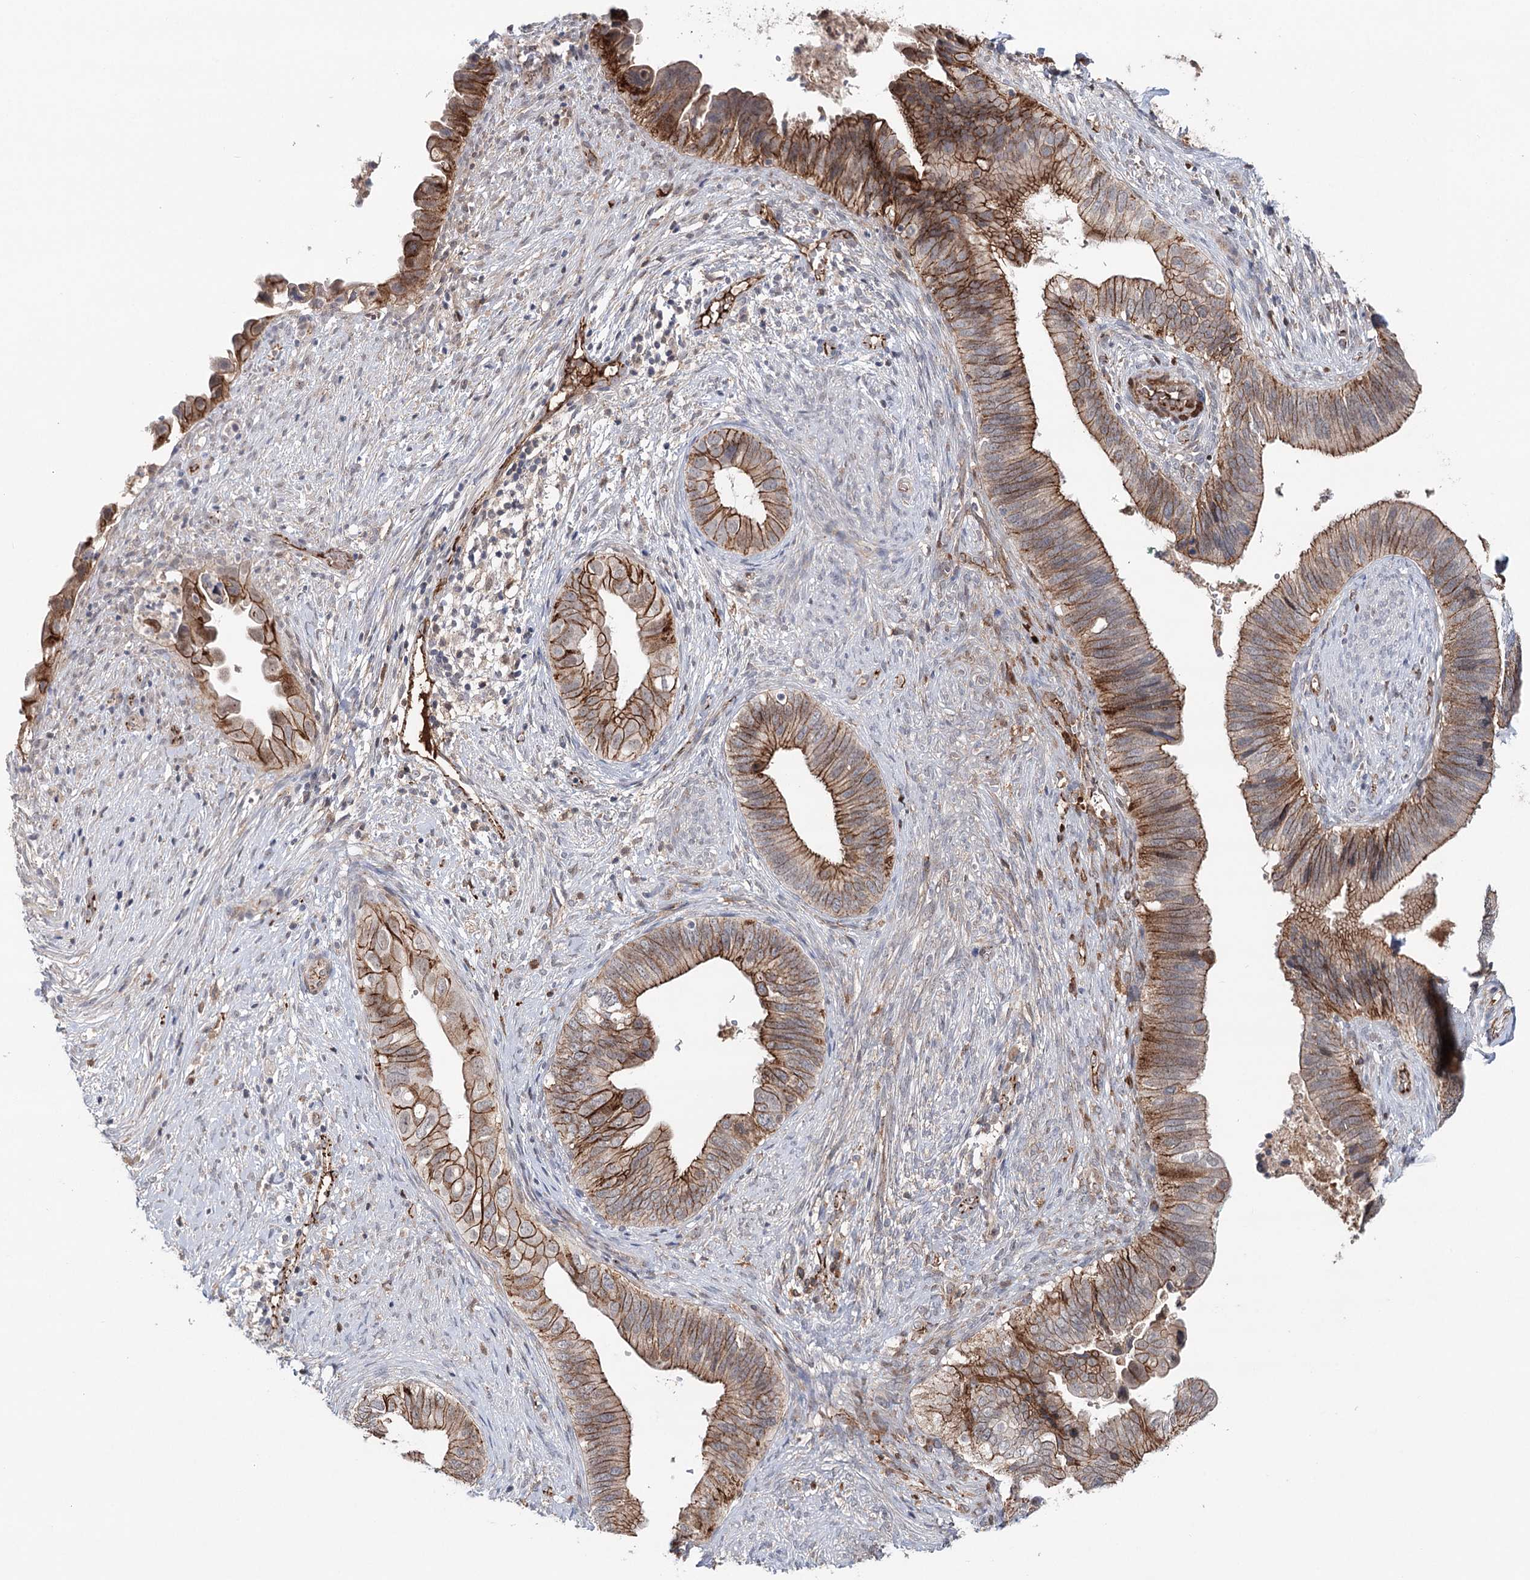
{"staining": {"intensity": "moderate", "quantity": ">75%", "location": "cytoplasmic/membranous"}, "tissue": "cervical cancer", "cell_type": "Tumor cells", "image_type": "cancer", "snomed": [{"axis": "morphology", "description": "Adenocarcinoma, NOS"}, {"axis": "topography", "description": "Cervix"}], "caption": "Protein expression analysis of cervical cancer demonstrates moderate cytoplasmic/membranous expression in about >75% of tumor cells.", "gene": "PKP4", "patient": {"sex": "female", "age": 42}}